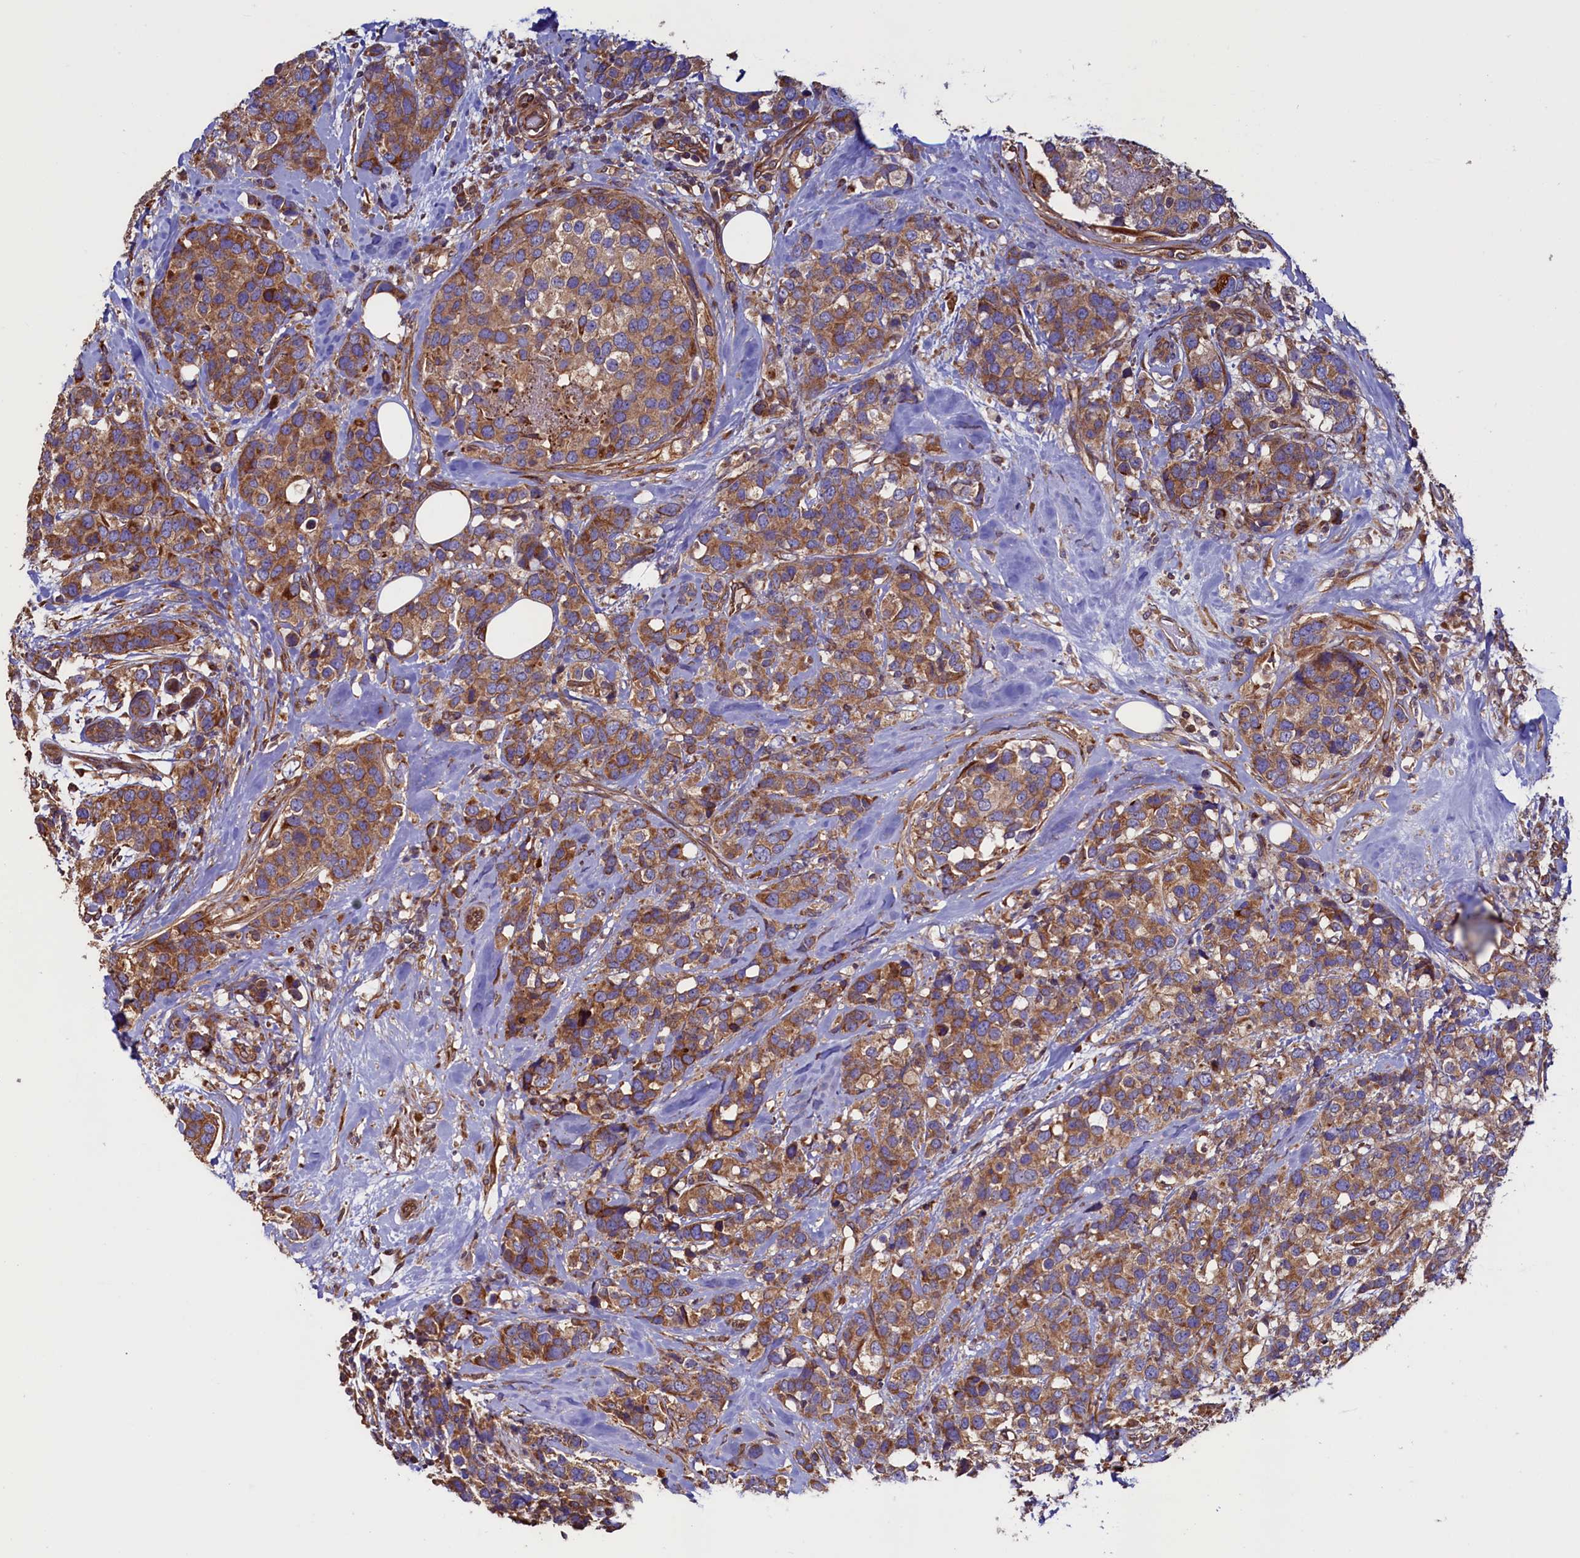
{"staining": {"intensity": "moderate", "quantity": ">75%", "location": "cytoplasmic/membranous"}, "tissue": "breast cancer", "cell_type": "Tumor cells", "image_type": "cancer", "snomed": [{"axis": "morphology", "description": "Lobular carcinoma"}, {"axis": "topography", "description": "Breast"}], "caption": "Immunohistochemistry photomicrograph of neoplastic tissue: human breast cancer (lobular carcinoma) stained using IHC displays medium levels of moderate protein expression localized specifically in the cytoplasmic/membranous of tumor cells, appearing as a cytoplasmic/membranous brown color.", "gene": "ATXN2L", "patient": {"sex": "female", "age": 59}}